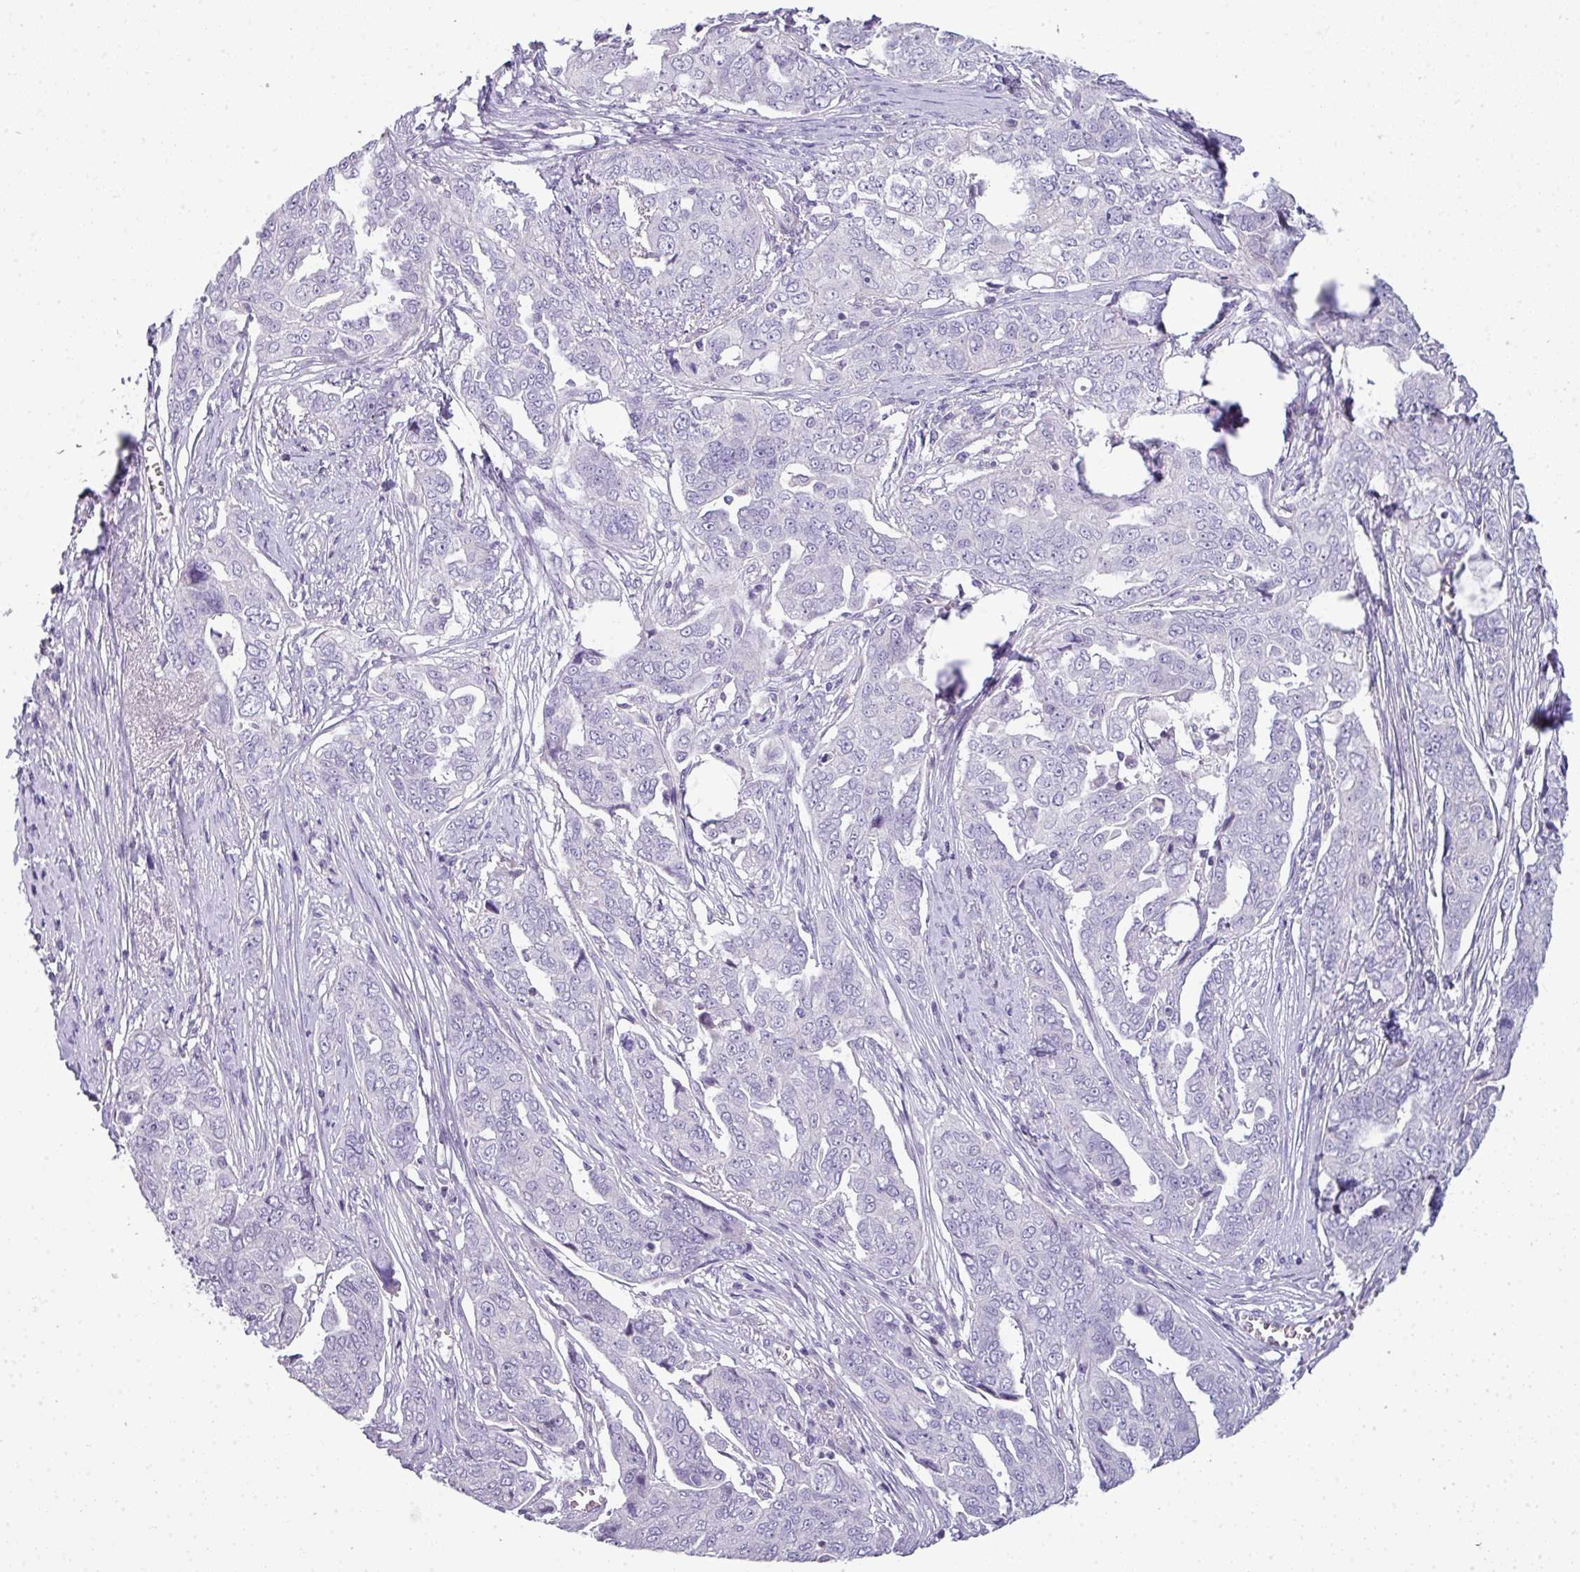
{"staining": {"intensity": "negative", "quantity": "none", "location": "none"}, "tissue": "ovarian cancer", "cell_type": "Tumor cells", "image_type": "cancer", "snomed": [{"axis": "morphology", "description": "Carcinoma, endometroid"}, {"axis": "topography", "description": "Ovary"}], "caption": "Ovarian cancer (endometroid carcinoma) was stained to show a protein in brown. There is no significant expression in tumor cells.", "gene": "STAT5A", "patient": {"sex": "female", "age": 70}}